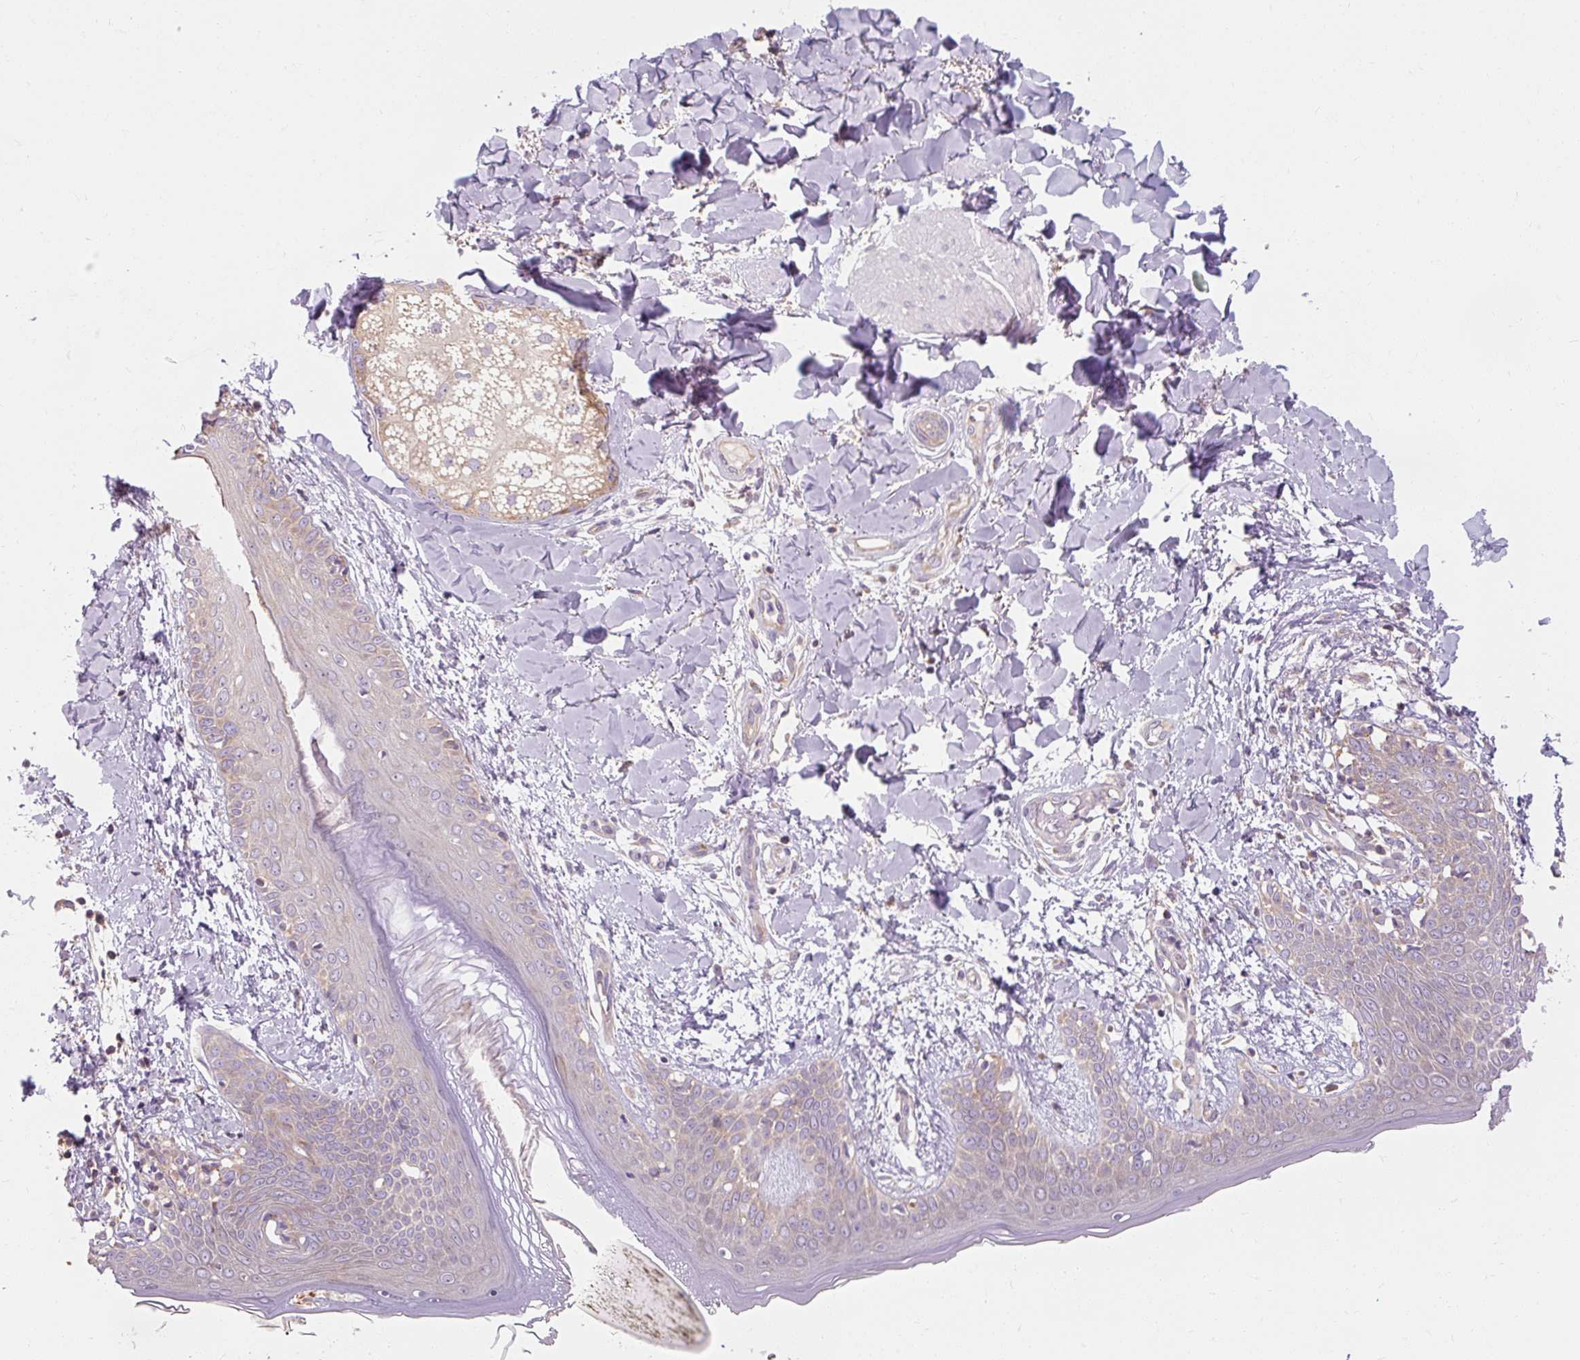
{"staining": {"intensity": "moderate", "quantity": "25%-75%", "location": "cytoplasmic/membranous"}, "tissue": "skin", "cell_type": "Fibroblasts", "image_type": "normal", "snomed": [{"axis": "morphology", "description": "Normal tissue, NOS"}, {"axis": "topography", "description": "Skin"}], "caption": "Immunohistochemical staining of unremarkable skin reveals moderate cytoplasmic/membranous protein positivity in about 25%-75% of fibroblasts. (Brightfield microscopy of DAB IHC at high magnification).", "gene": "PRSS48", "patient": {"sex": "female", "age": 34}}